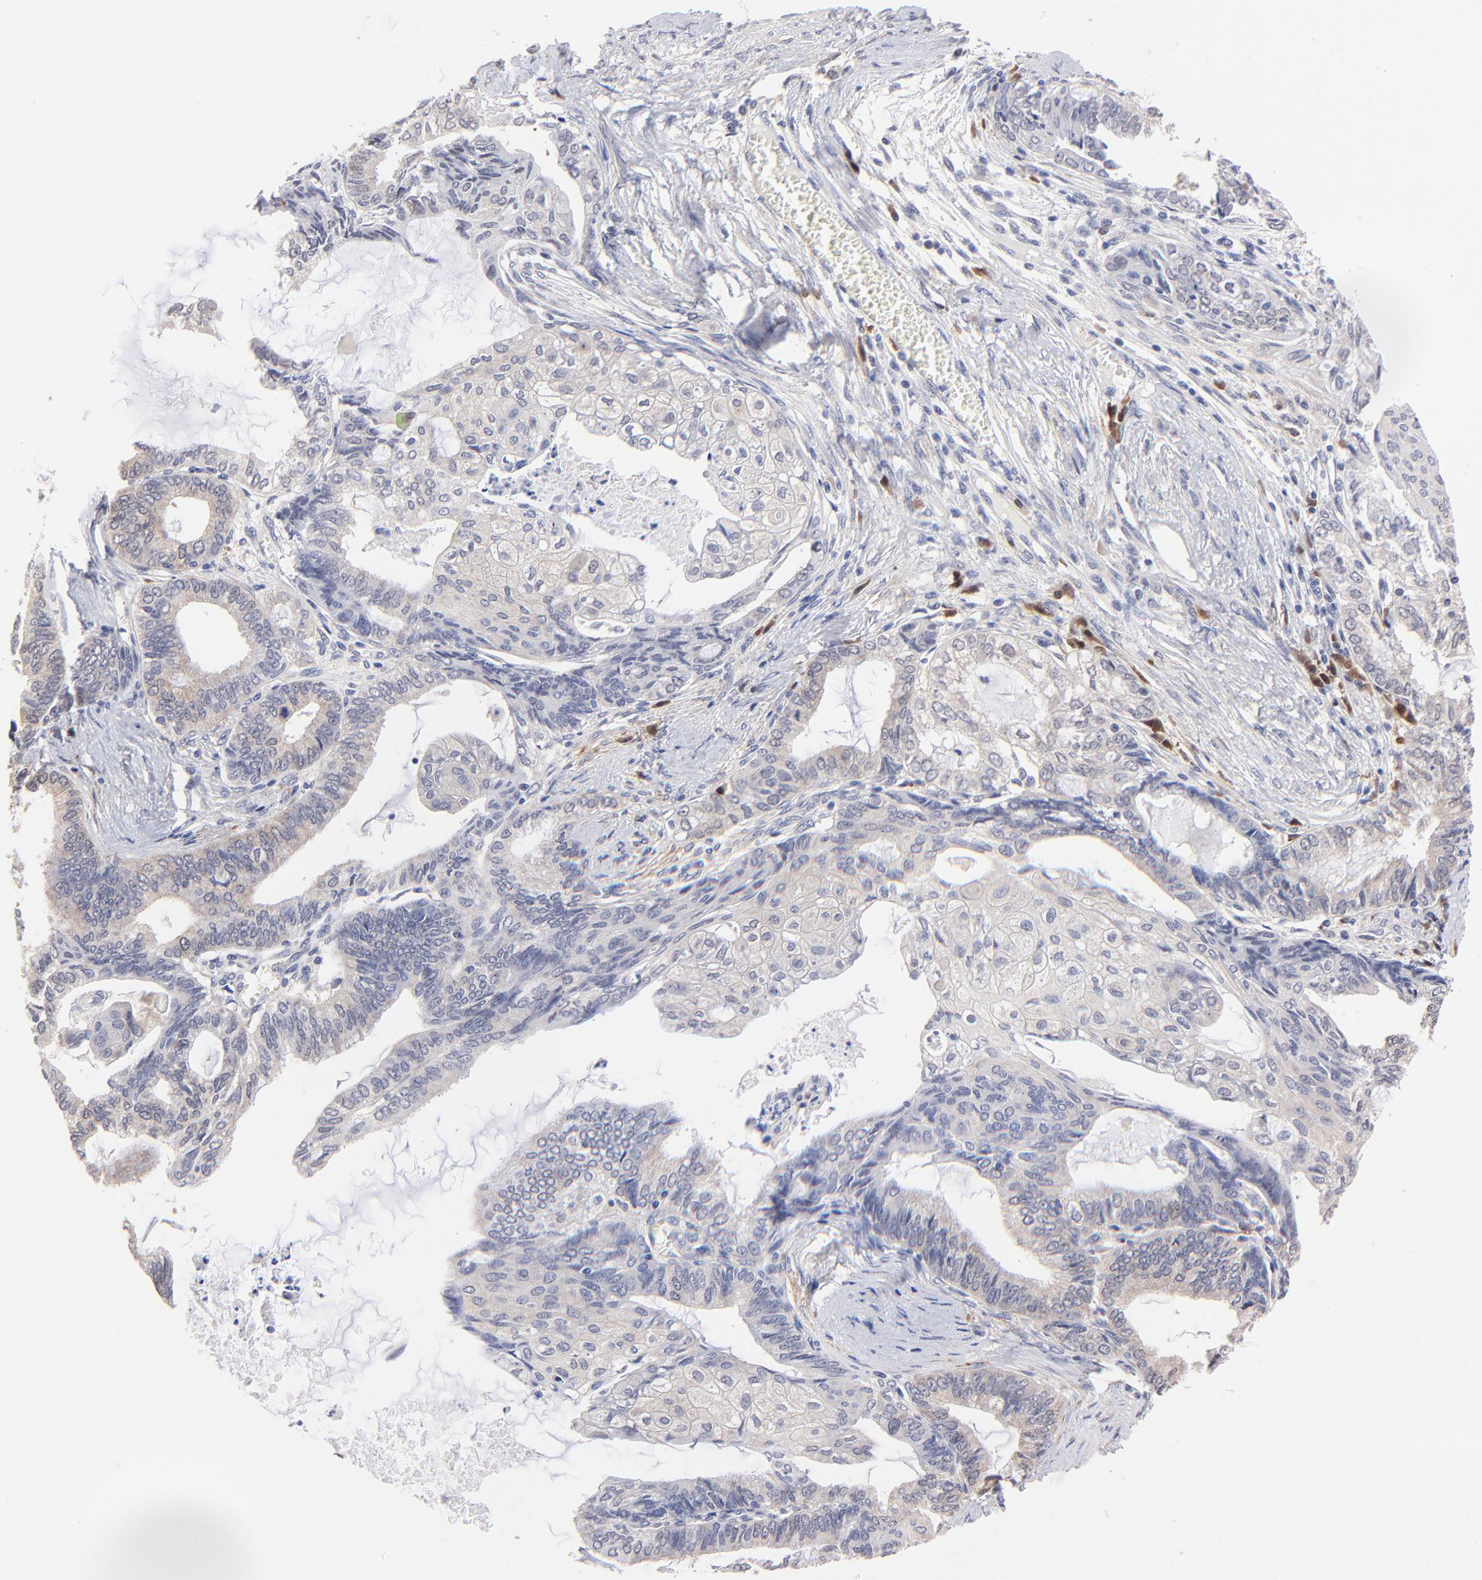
{"staining": {"intensity": "strong", "quantity": "<25%", "location": "cytoplasmic/membranous"}, "tissue": "endometrial cancer", "cell_type": "Tumor cells", "image_type": "cancer", "snomed": [{"axis": "morphology", "description": "Adenocarcinoma, NOS"}, {"axis": "topography", "description": "Endometrium"}], "caption": "Protein analysis of adenocarcinoma (endometrial) tissue shows strong cytoplasmic/membranous positivity in approximately <25% of tumor cells.", "gene": "ZNF155", "patient": {"sex": "female", "age": 79}}